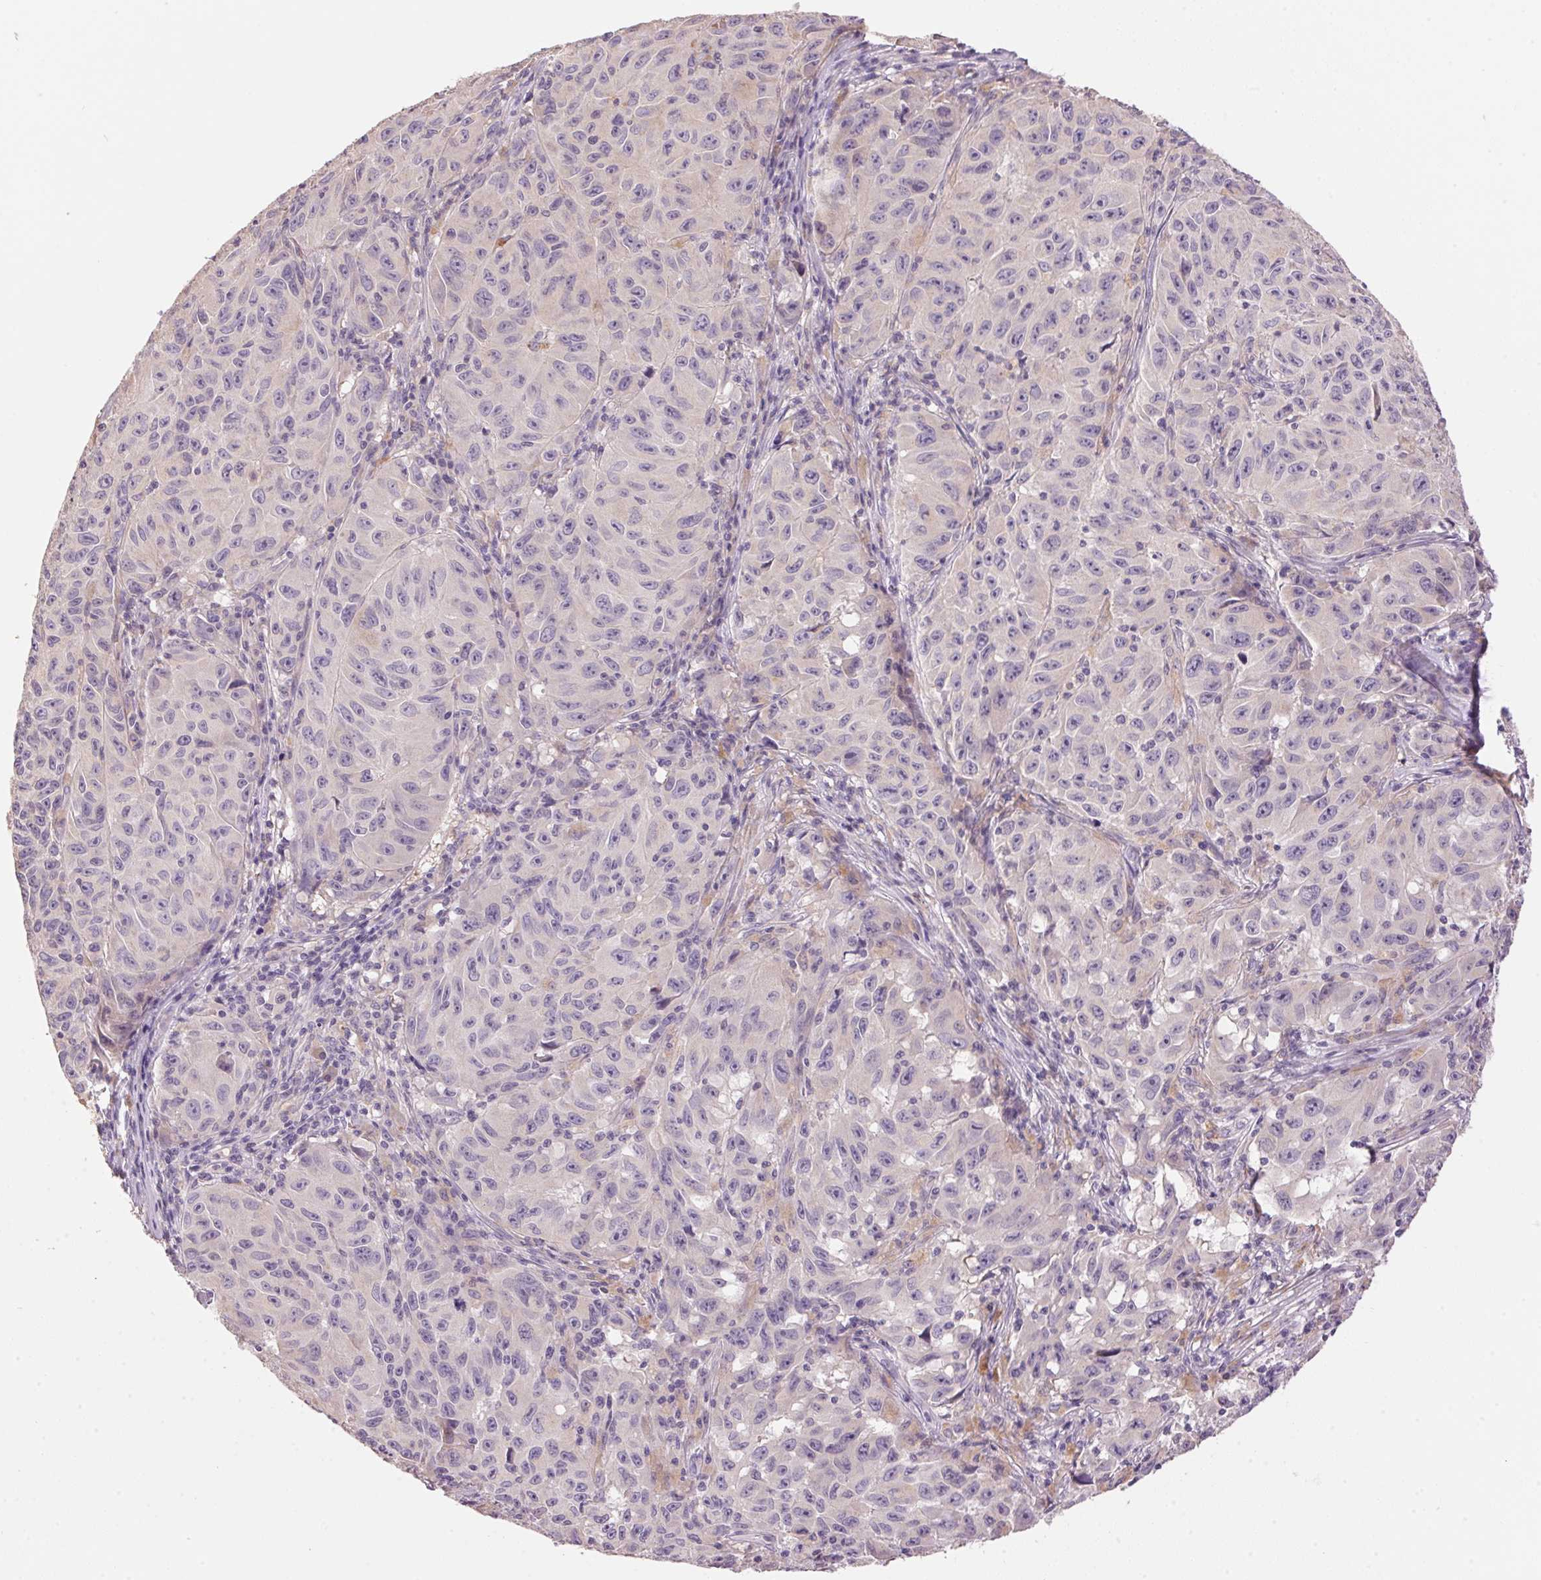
{"staining": {"intensity": "negative", "quantity": "none", "location": "none"}, "tissue": "melanoma", "cell_type": "Tumor cells", "image_type": "cancer", "snomed": [{"axis": "morphology", "description": "Malignant melanoma, NOS"}, {"axis": "topography", "description": "Vulva, labia, clitoris and Bartholin´s gland, NO"}], "caption": "Immunohistochemical staining of melanoma demonstrates no significant positivity in tumor cells.", "gene": "LYZL6", "patient": {"sex": "female", "age": 75}}